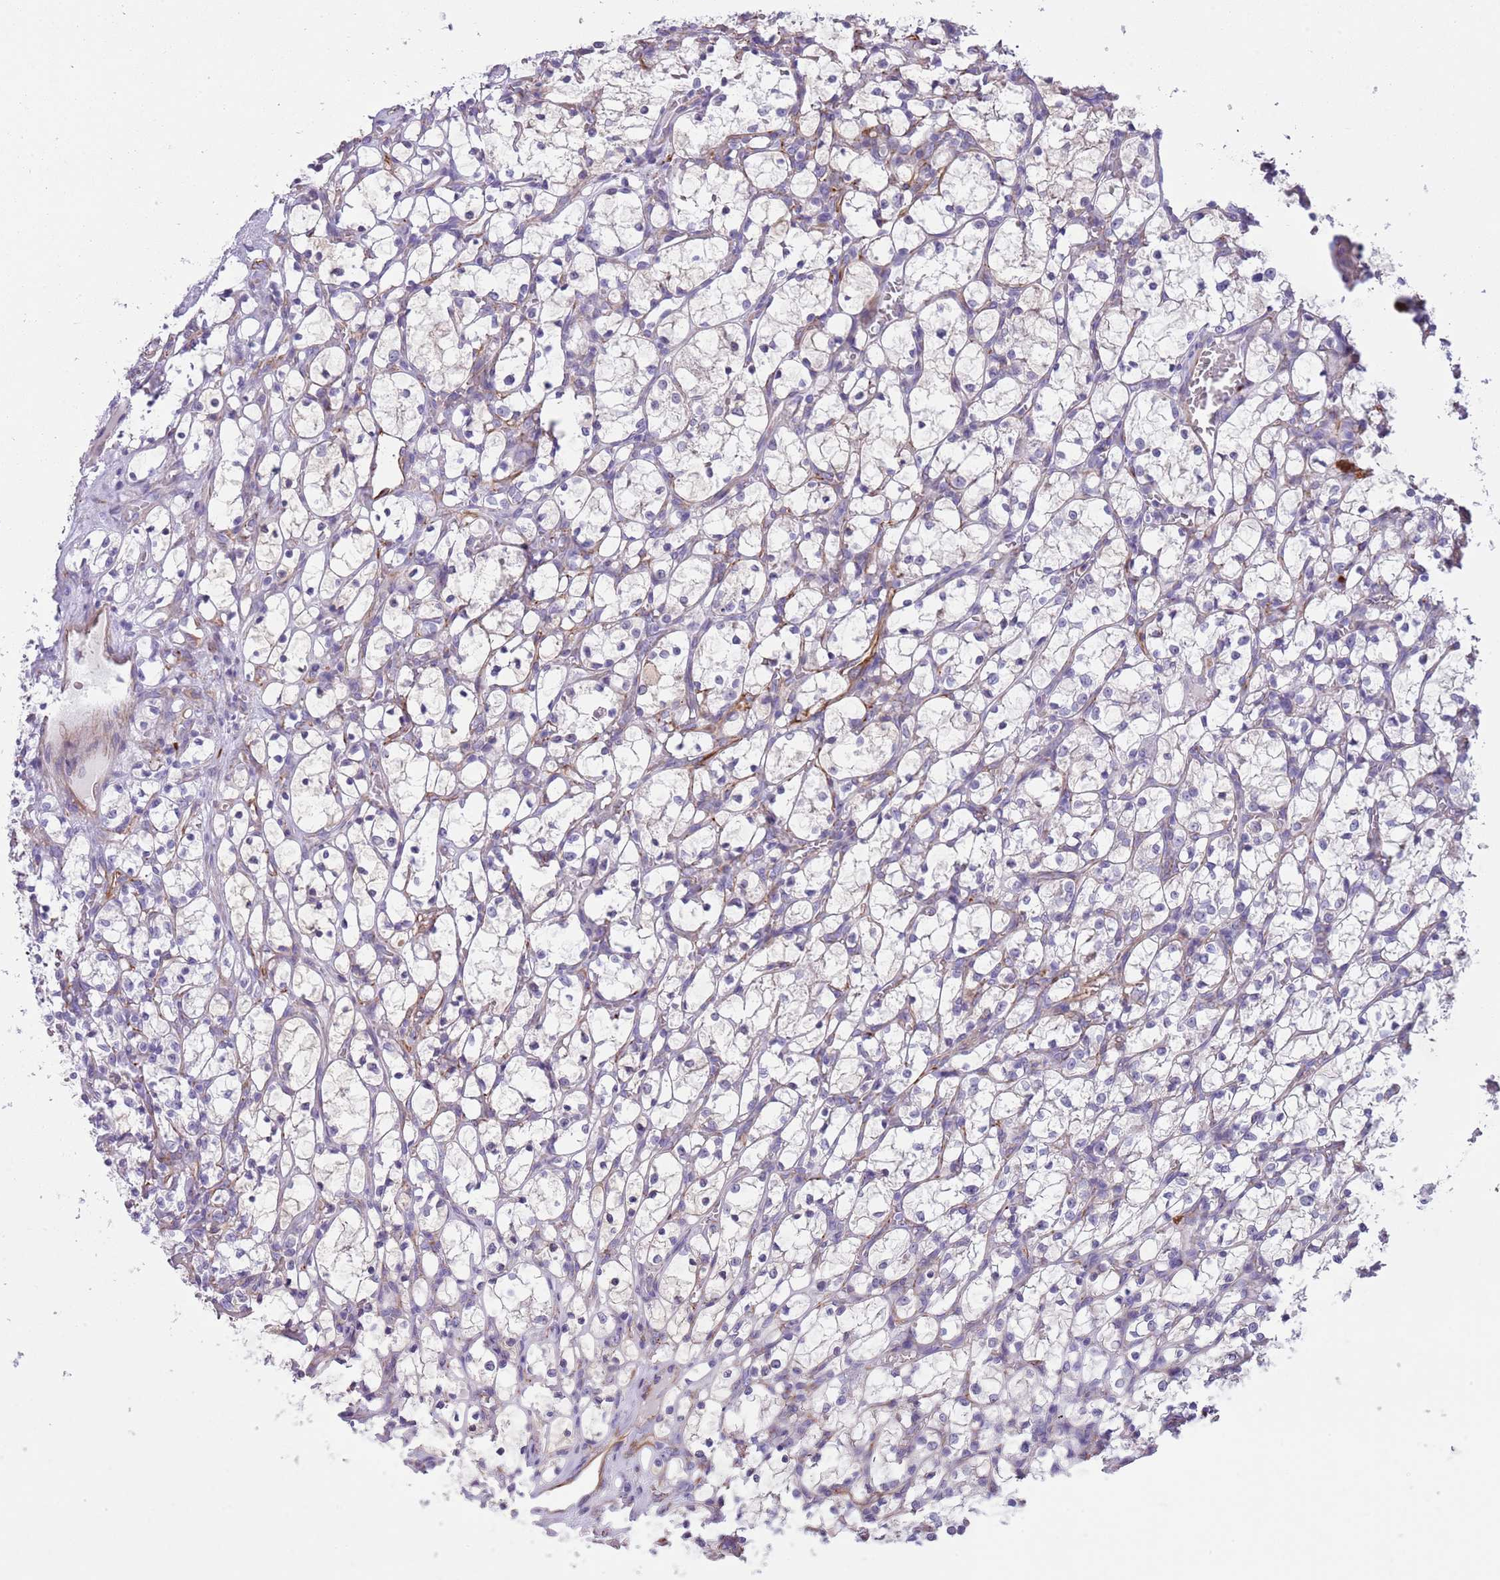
{"staining": {"intensity": "negative", "quantity": "none", "location": "none"}, "tissue": "renal cancer", "cell_type": "Tumor cells", "image_type": "cancer", "snomed": [{"axis": "morphology", "description": "Adenocarcinoma, NOS"}, {"axis": "topography", "description": "Kidney"}], "caption": "Renal cancer was stained to show a protein in brown. There is no significant positivity in tumor cells.", "gene": "TSGA13", "patient": {"sex": "female", "age": 69}}